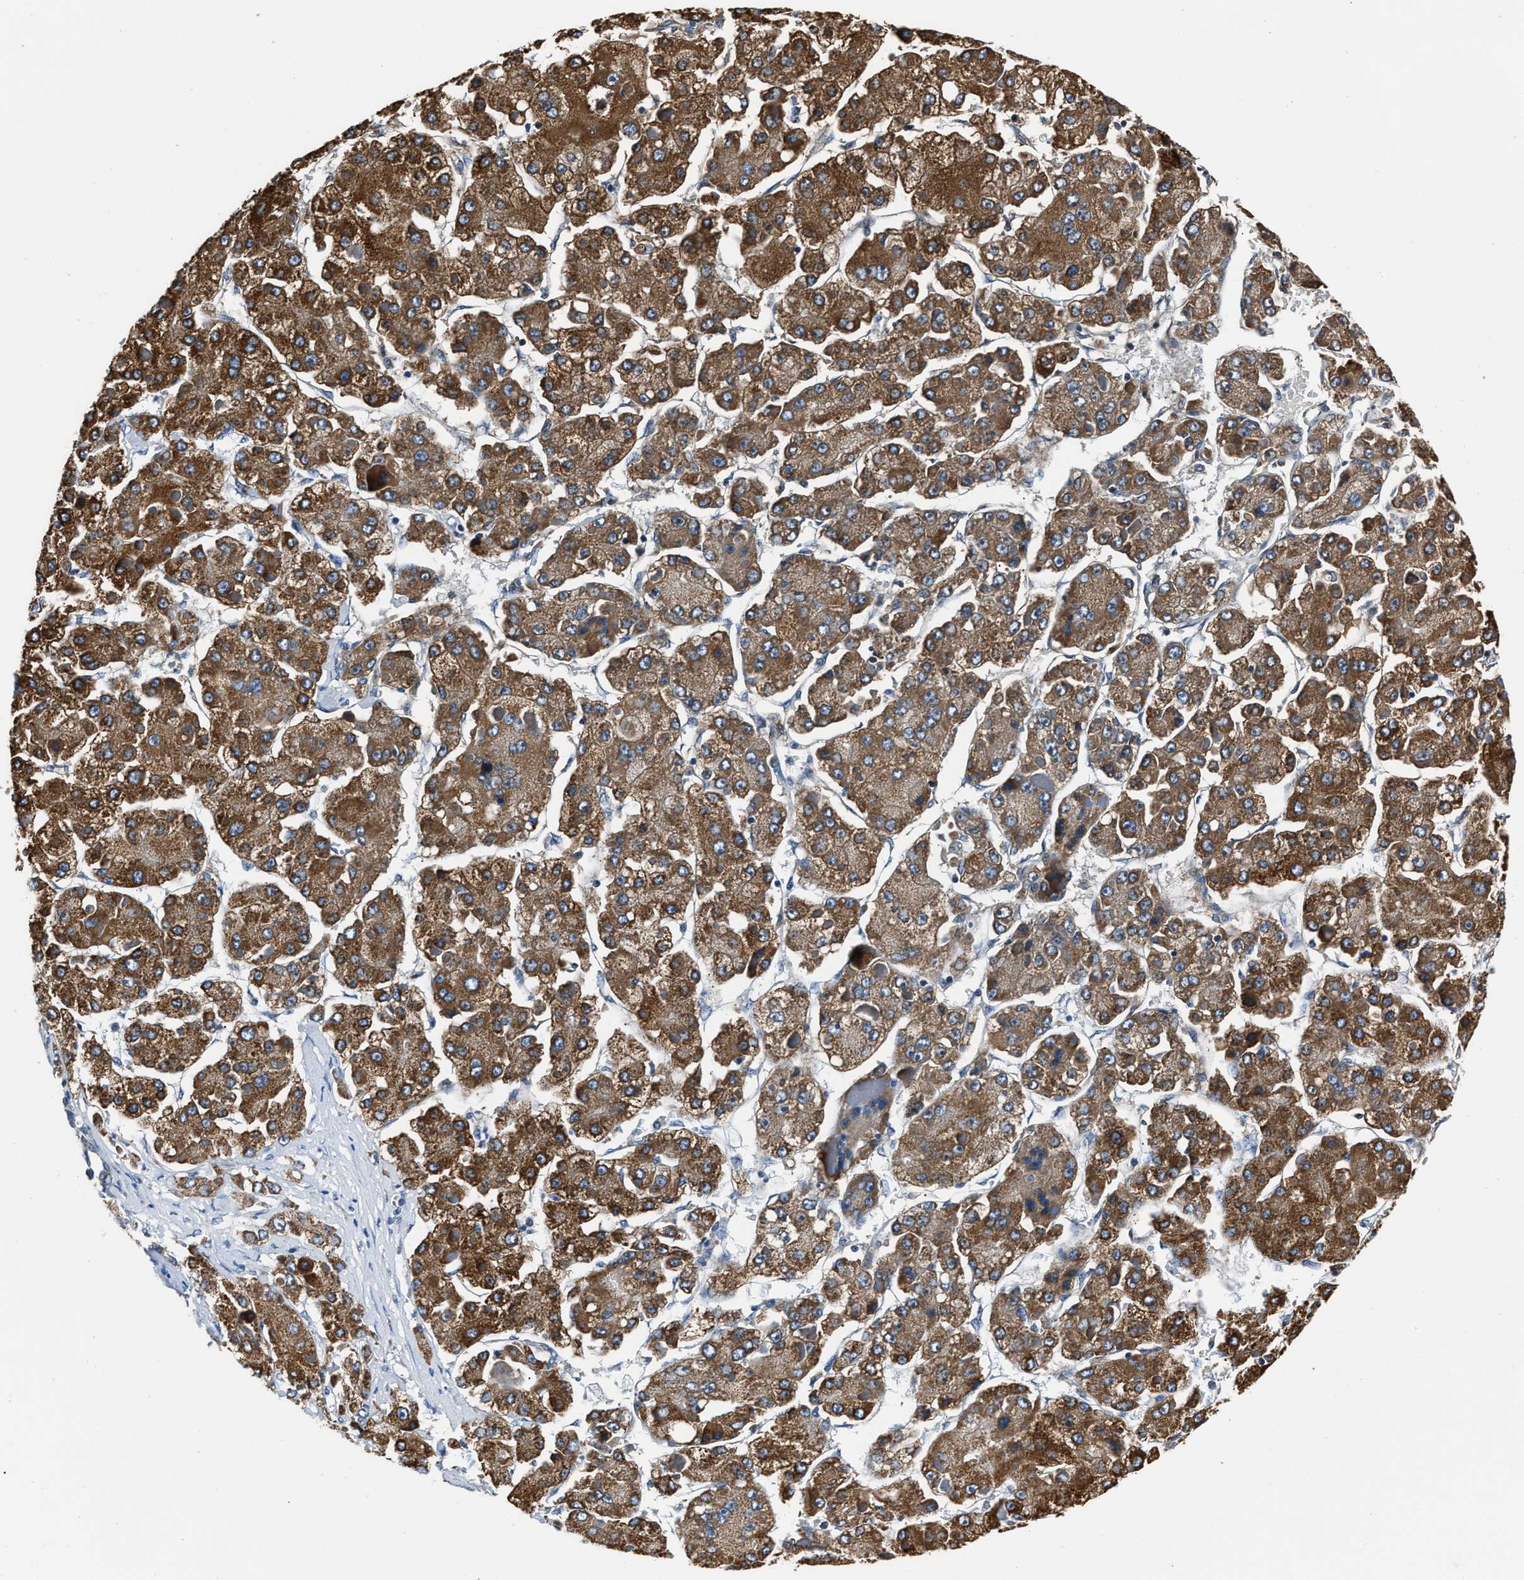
{"staining": {"intensity": "strong", "quantity": ">75%", "location": "cytoplasmic/membranous"}, "tissue": "liver cancer", "cell_type": "Tumor cells", "image_type": "cancer", "snomed": [{"axis": "morphology", "description": "Carcinoma, Hepatocellular, NOS"}, {"axis": "topography", "description": "Liver"}], "caption": "A photomicrograph of liver cancer stained for a protein shows strong cytoplasmic/membranous brown staining in tumor cells.", "gene": "NSUN5", "patient": {"sex": "female", "age": 73}}